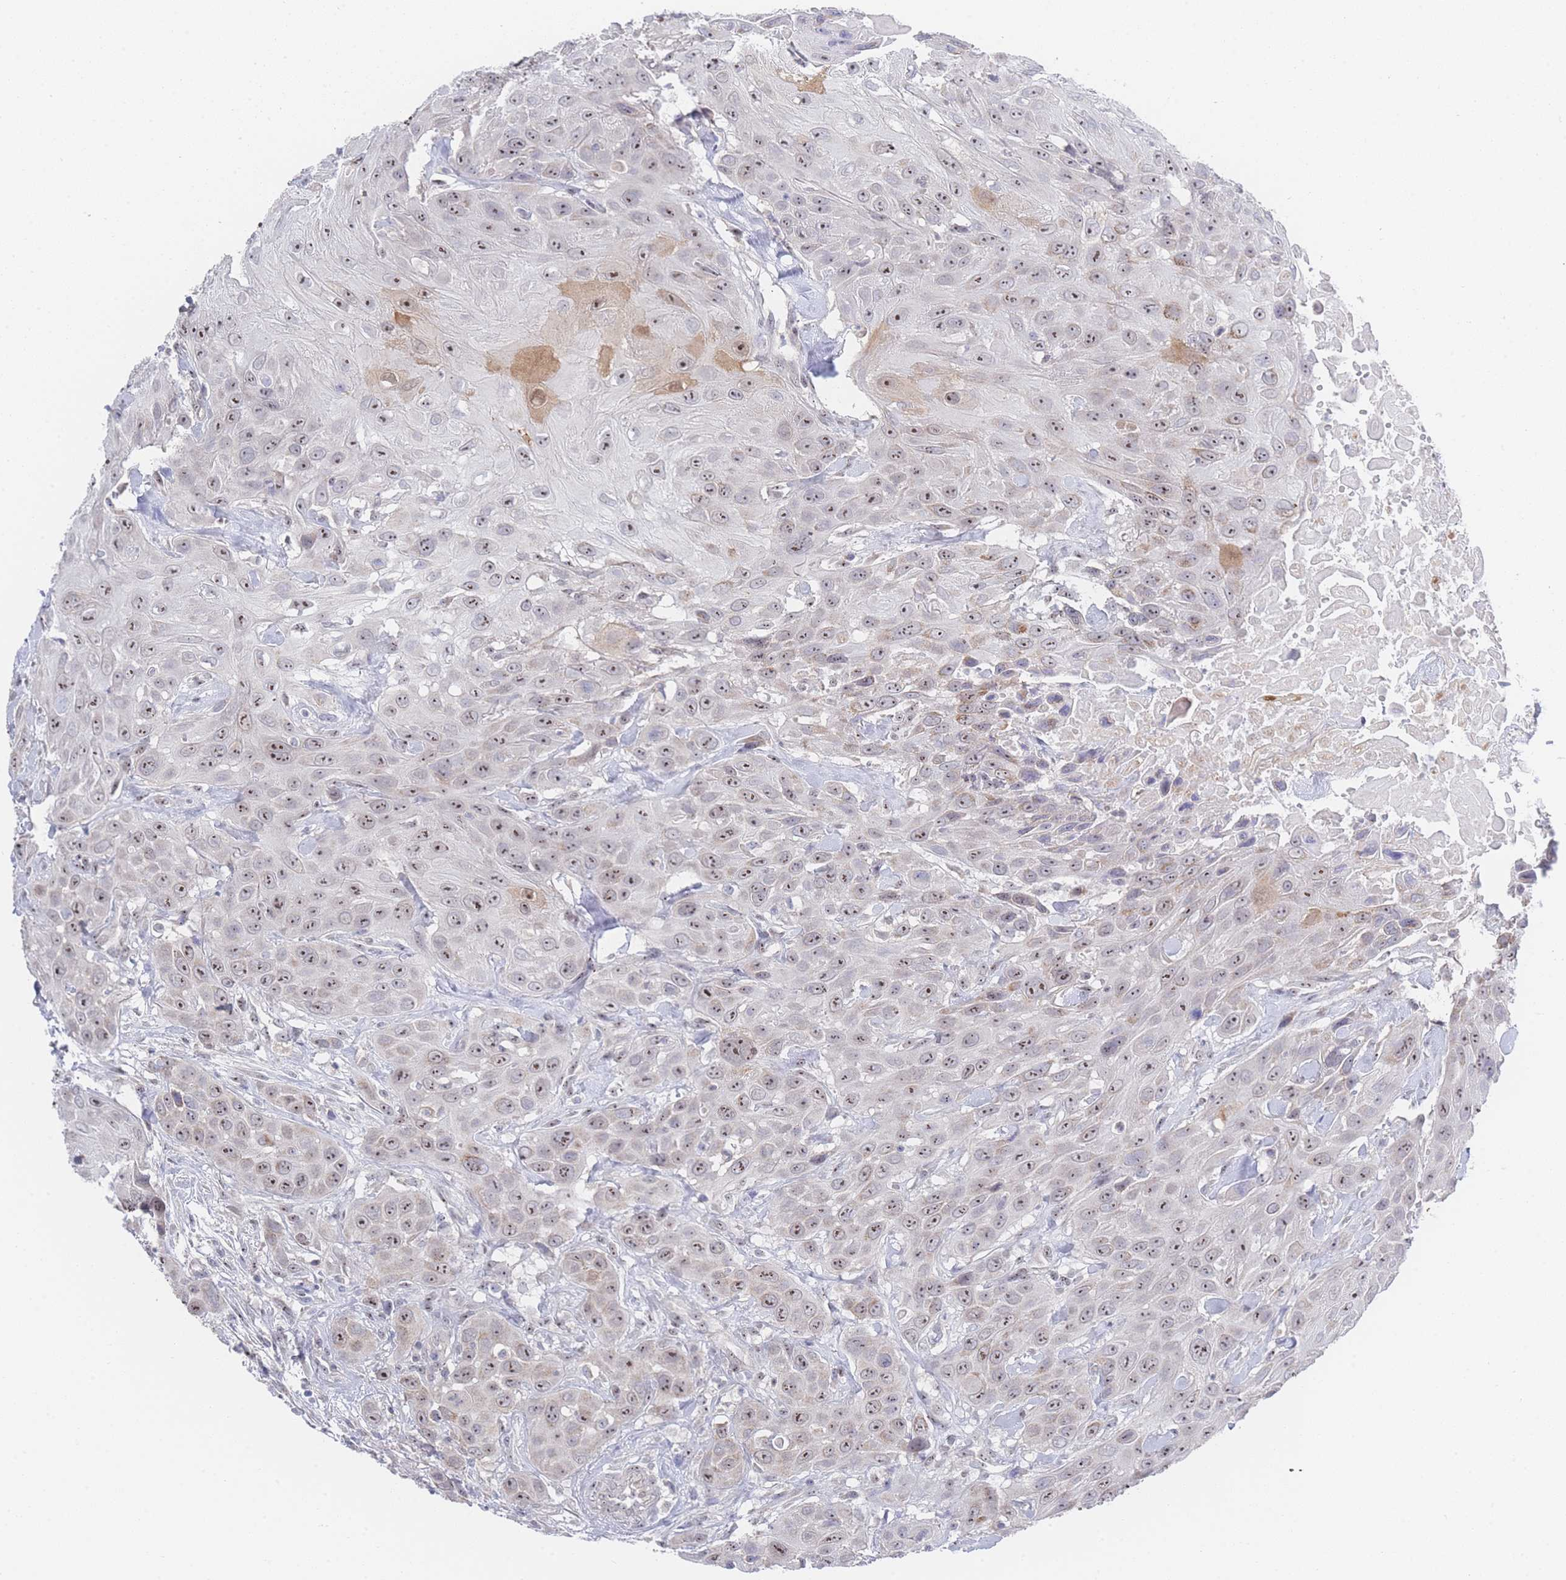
{"staining": {"intensity": "moderate", "quantity": ">75%", "location": "nuclear"}, "tissue": "head and neck cancer", "cell_type": "Tumor cells", "image_type": "cancer", "snomed": [{"axis": "morphology", "description": "Squamous cell carcinoma, NOS"}, {"axis": "topography", "description": "Head-Neck"}], "caption": "IHC of human head and neck cancer (squamous cell carcinoma) displays medium levels of moderate nuclear positivity in approximately >75% of tumor cells.", "gene": "ZNF142", "patient": {"sex": "male", "age": 81}}